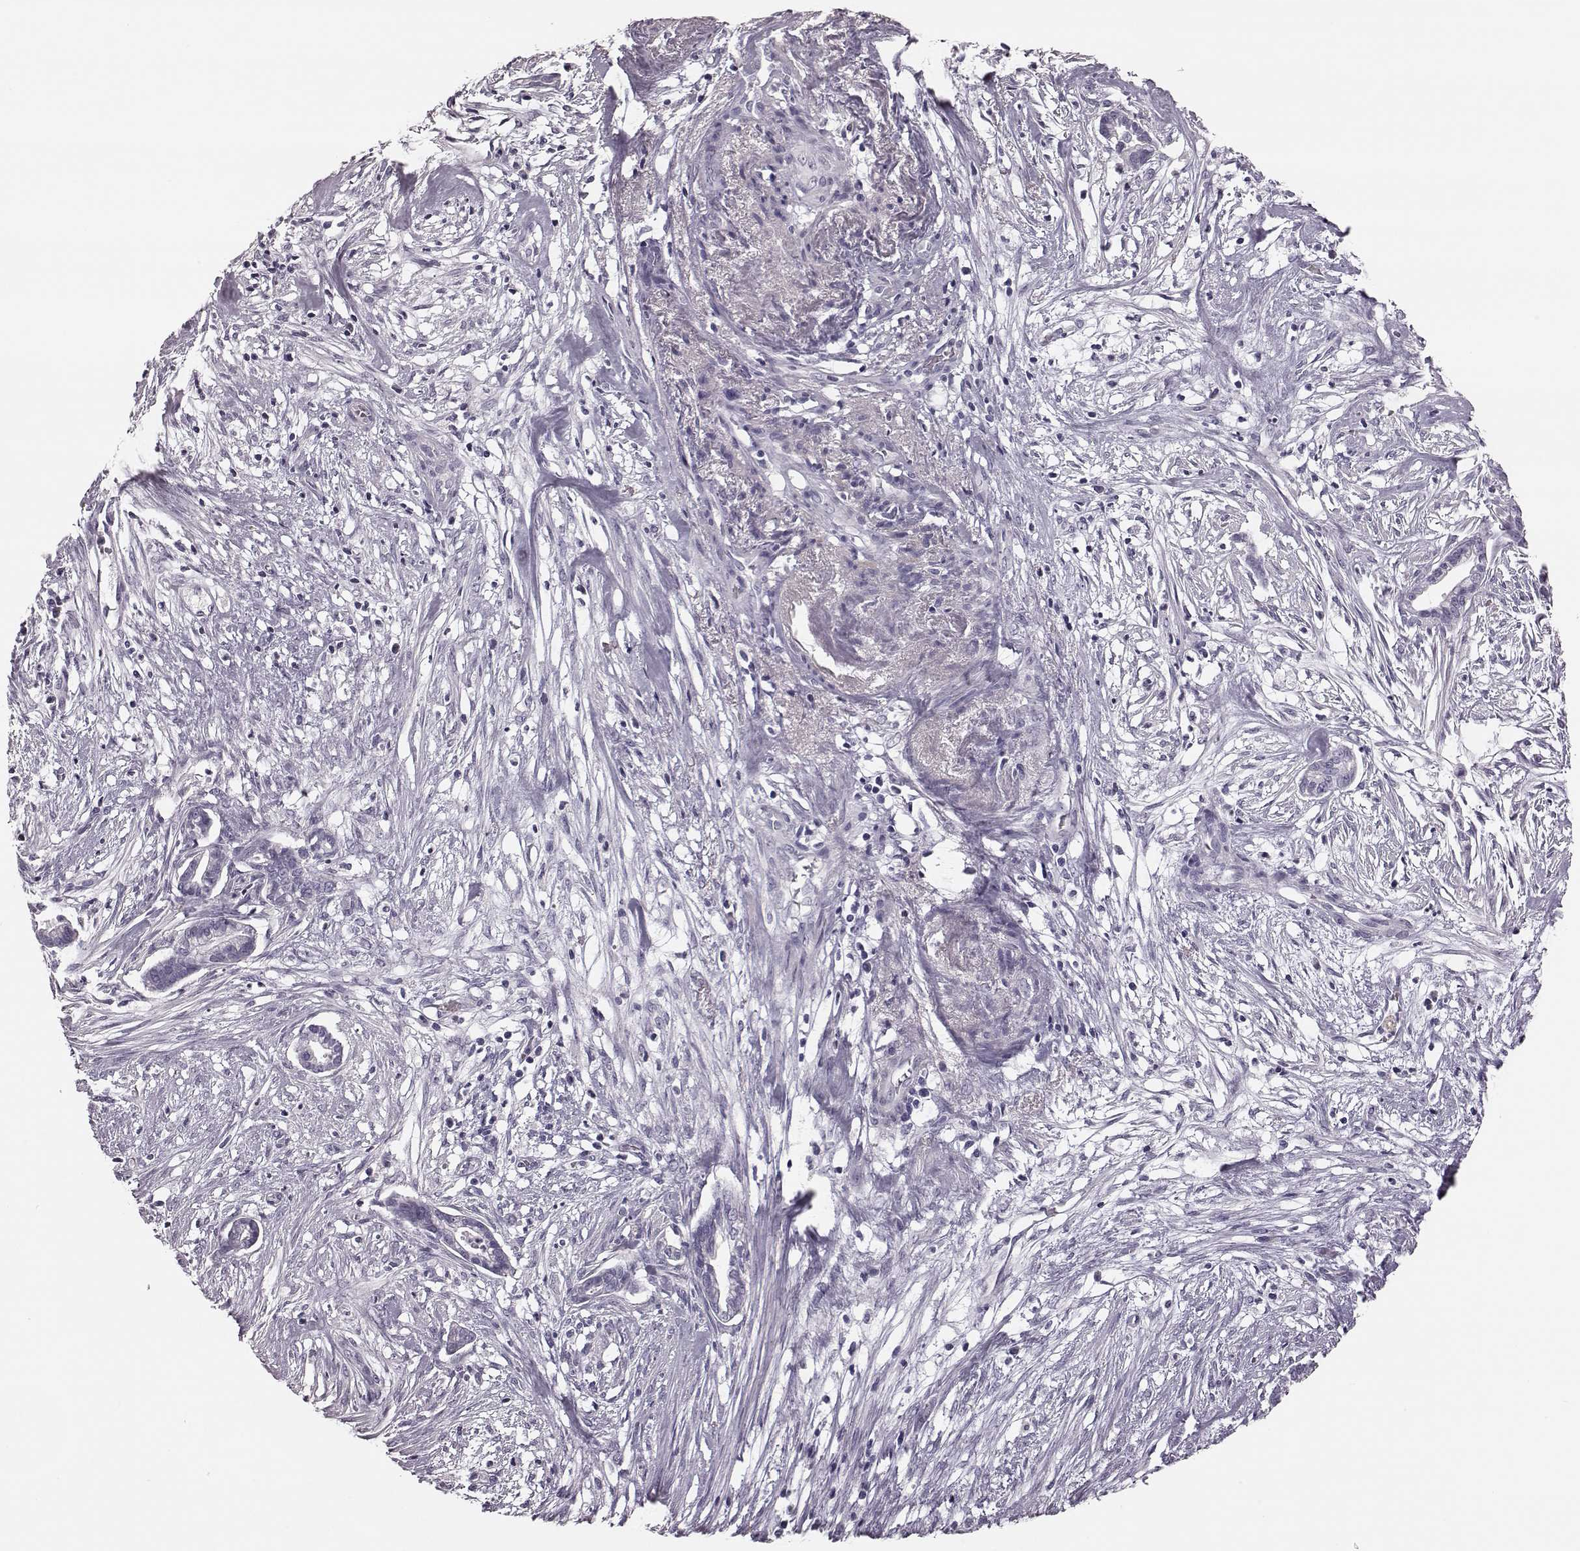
{"staining": {"intensity": "negative", "quantity": "none", "location": "none"}, "tissue": "cervical cancer", "cell_type": "Tumor cells", "image_type": "cancer", "snomed": [{"axis": "morphology", "description": "Adenocarcinoma, NOS"}, {"axis": "topography", "description": "Cervix"}], "caption": "Immunohistochemical staining of human adenocarcinoma (cervical) exhibits no significant staining in tumor cells. The staining was performed using DAB to visualize the protein expression in brown, while the nuclei were stained in blue with hematoxylin (Magnification: 20x).", "gene": "ZNF433", "patient": {"sex": "female", "age": 62}}